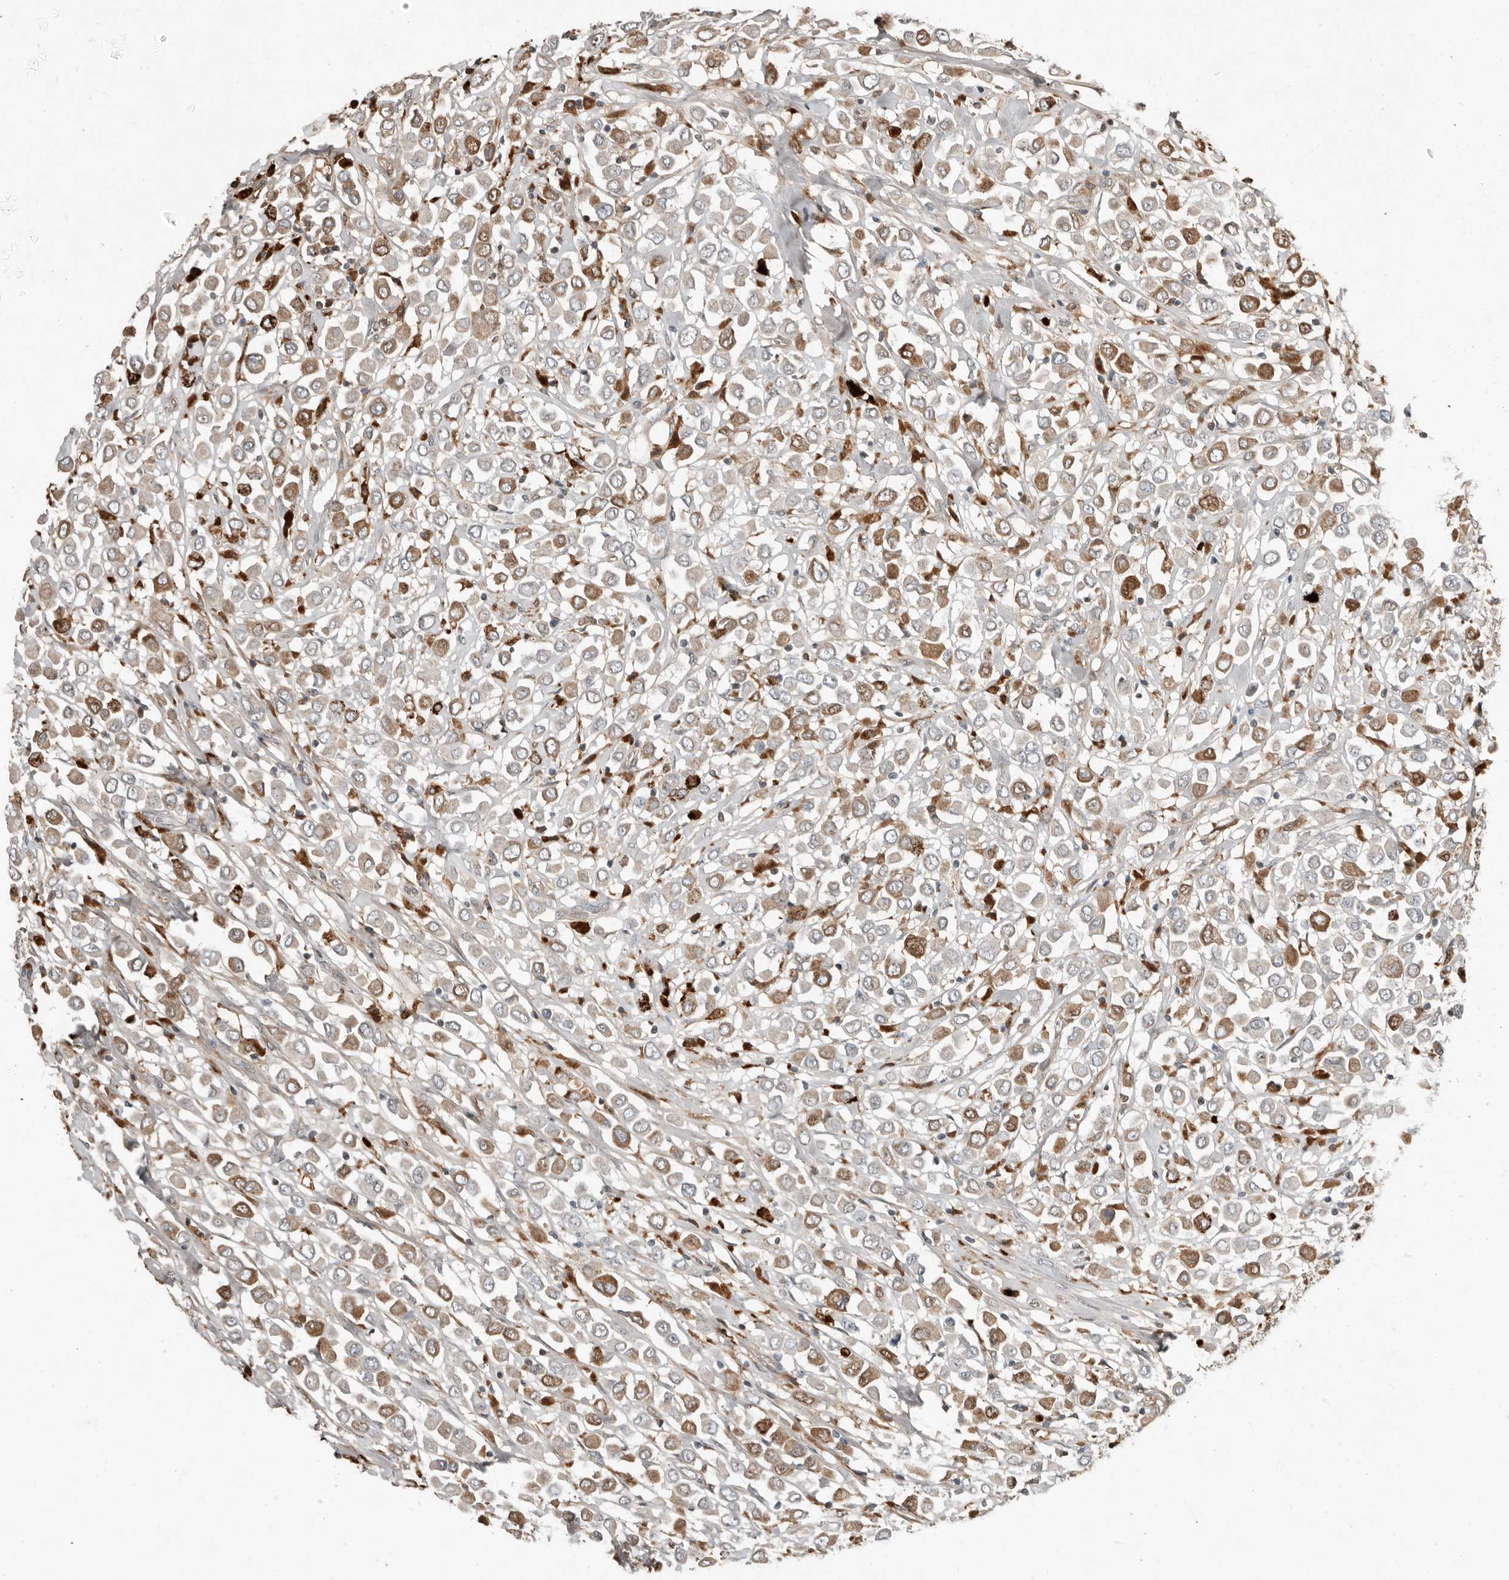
{"staining": {"intensity": "moderate", "quantity": "25%-75%", "location": "cytoplasmic/membranous"}, "tissue": "breast cancer", "cell_type": "Tumor cells", "image_type": "cancer", "snomed": [{"axis": "morphology", "description": "Duct carcinoma"}, {"axis": "topography", "description": "Breast"}], "caption": "Human invasive ductal carcinoma (breast) stained for a protein (brown) reveals moderate cytoplasmic/membranous positive positivity in about 25%-75% of tumor cells.", "gene": "KLHL38", "patient": {"sex": "female", "age": 61}}